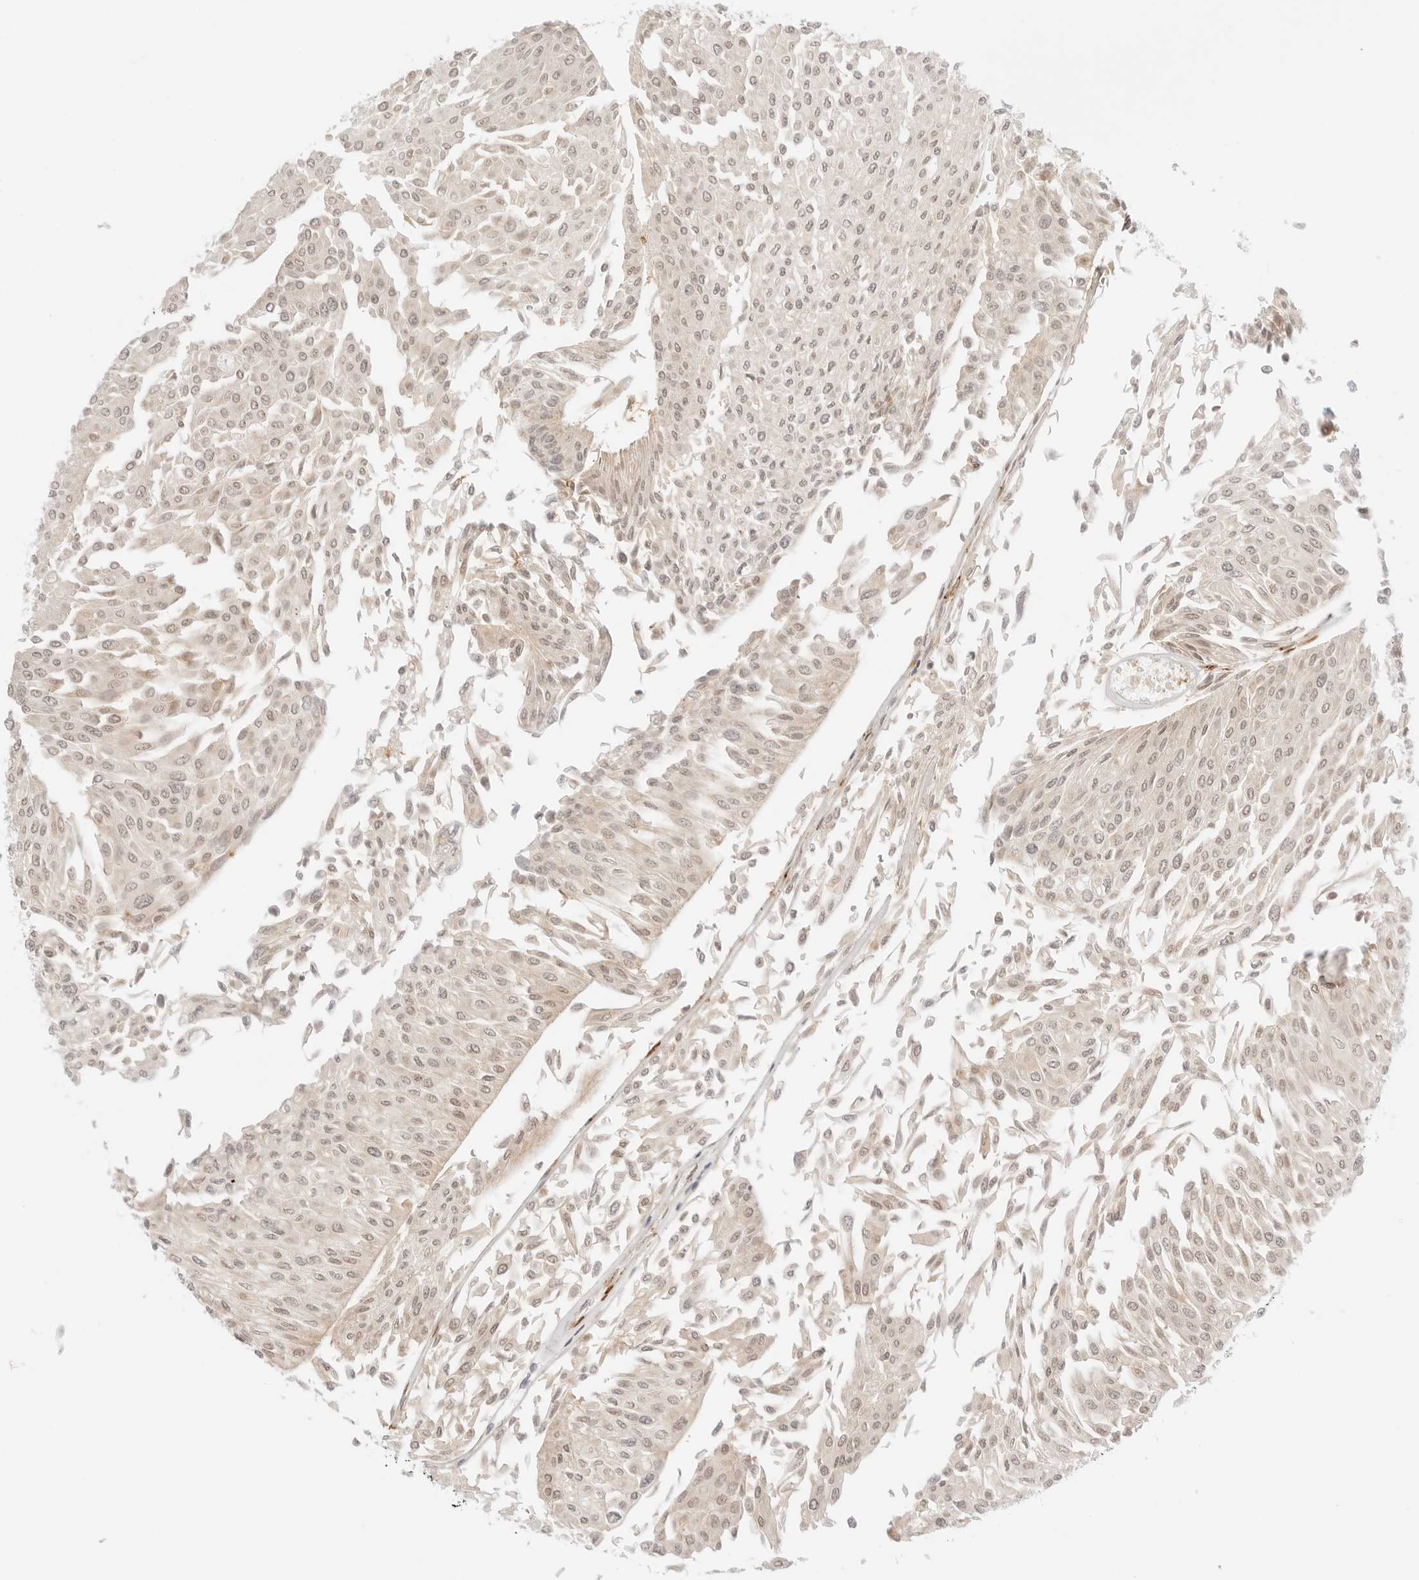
{"staining": {"intensity": "moderate", "quantity": ">75%", "location": "cytoplasmic/membranous,nuclear"}, "tissue": "urothelial cancer", "cell_type": "Tumor cells", "image_type": "cancer", "snomed": [{"axis": "morphology", "description": "Urothelial carcinoma, Low grade"}, {"axis": "topography", "description": "Urinary bladder"}], "caption": "DAB immunohistochemical staining of urothelial cancer displays moderate cytoplasmic/membranous and nuclear protein positivity in about >75% of tumor cells.", "gene": "TEKT2", "patient": {"sex": "male", "age": 67}}